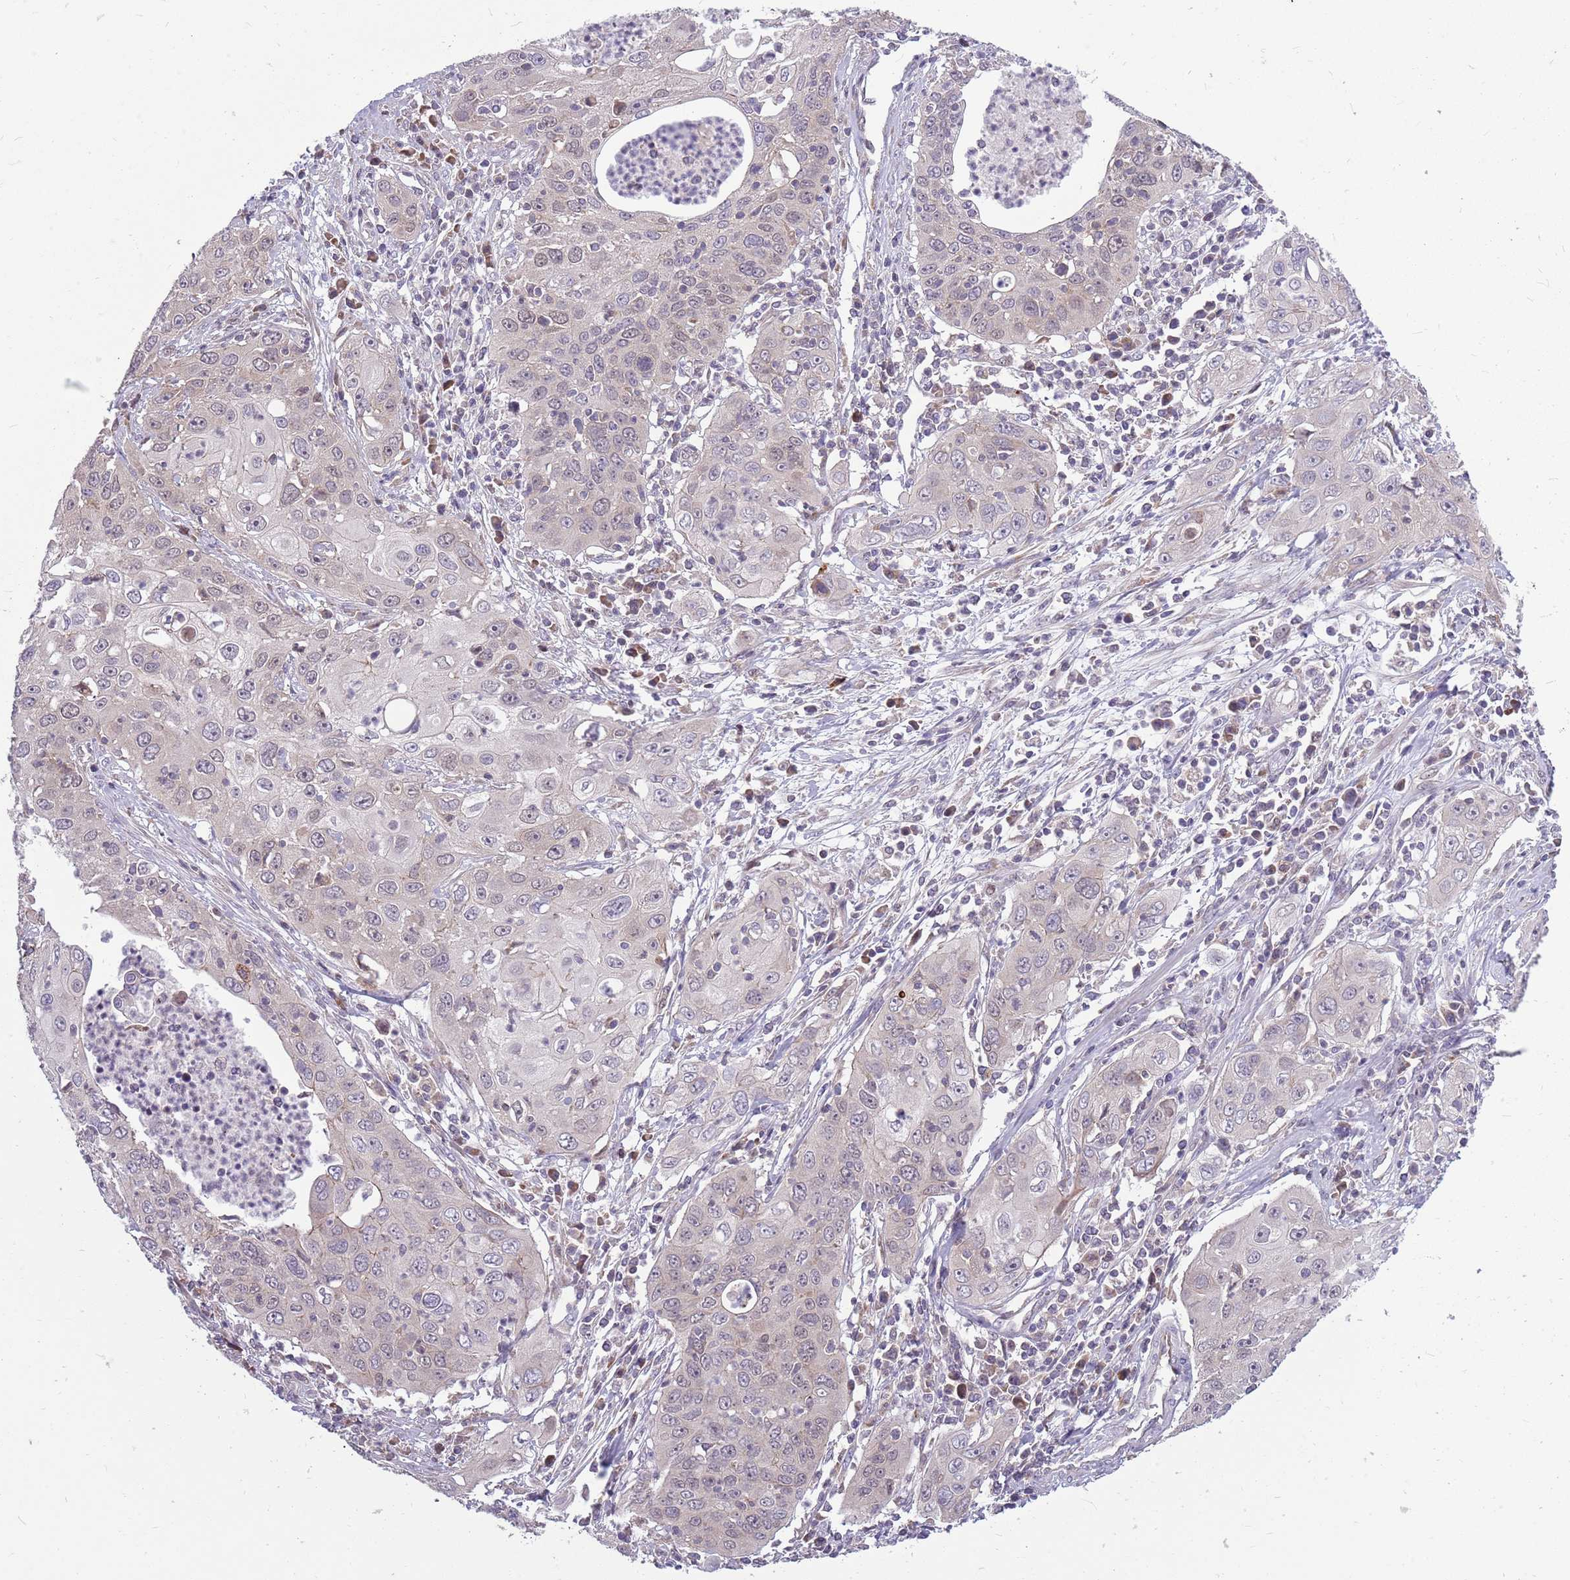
{"staining": {"intensity": "weak", "quantity": "25%-75%", "location": "nuclear"}, "tissue": "cervical cancer", "cell_type": "Tumor cells", "image_type": "cancer", "snomed": [{"axis": "morphology", "description": "Squamous cell carcinoma, NOS"}, {"axis": "topography", "description": "Cervix"}], "caption": "Weak nuclear expression for a protein is appreciated in about 25%-75% of tumor cells of cervical squamous cell carcinoma using IHC.", "gene": "PPP1R27", "patient": {"sex": "female", "age": 36}}